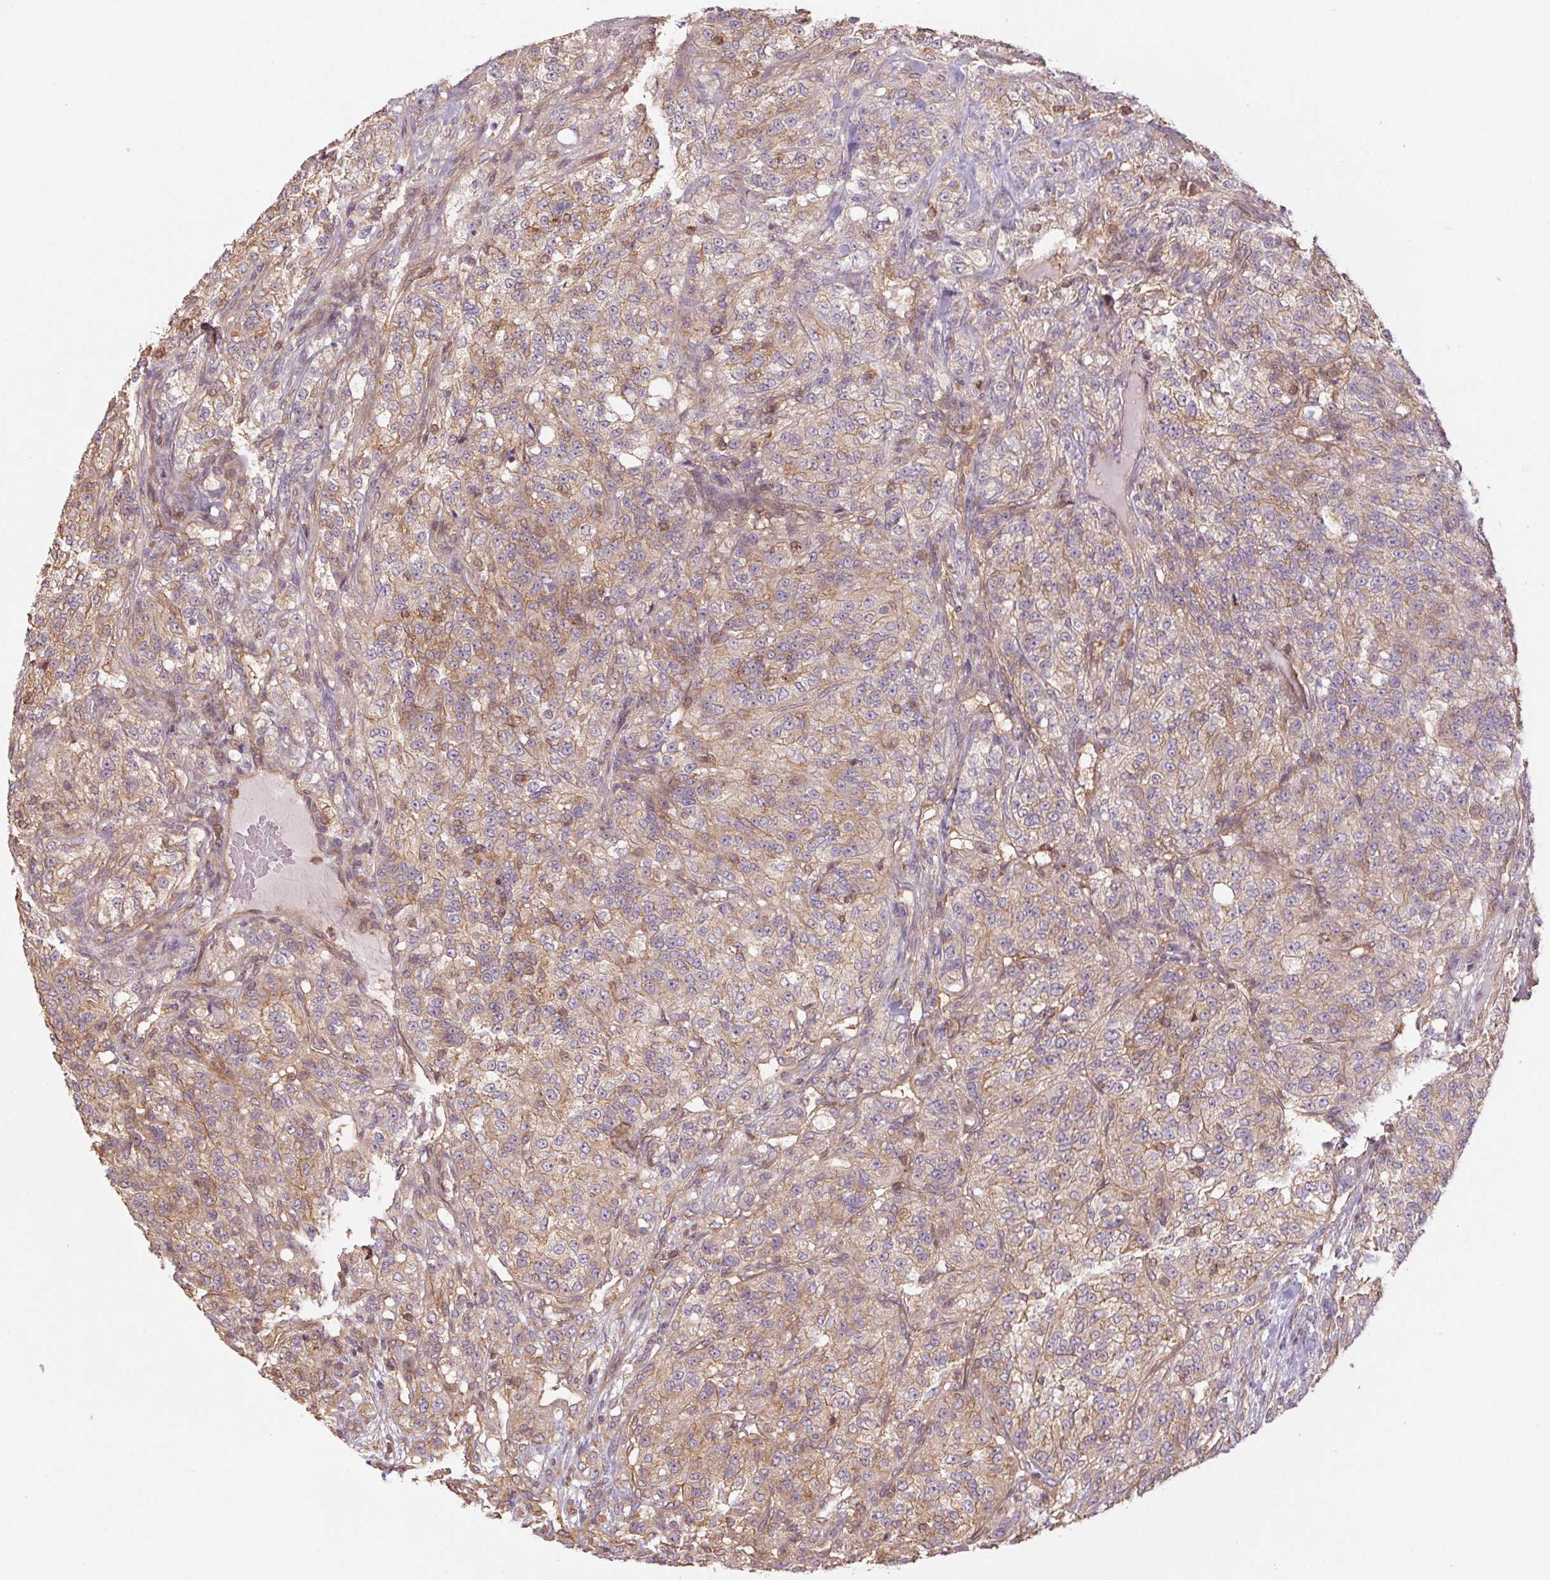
{"staining": {"intensity": "moderate", "quantity": ">75%", "location": "cytoplasmic/membranous"}, "tissue": "renal cancer", "cell_type": "Tumor cells", "image_type": "cancer", "snomed": [{"axis": "morphology", "description": "Adenocarcinoma, NOS"}, {"axis": "topography", "description": "Kidney"}], "caption": "Human renal adenocarcinoma stained with a brown dye demonstrates moderate cytoplasmic/membranous positive staining in approximately >75% of tumor cells.", "gene": "TUBA3D", "patient": {"sex": "female", "age": 63}}